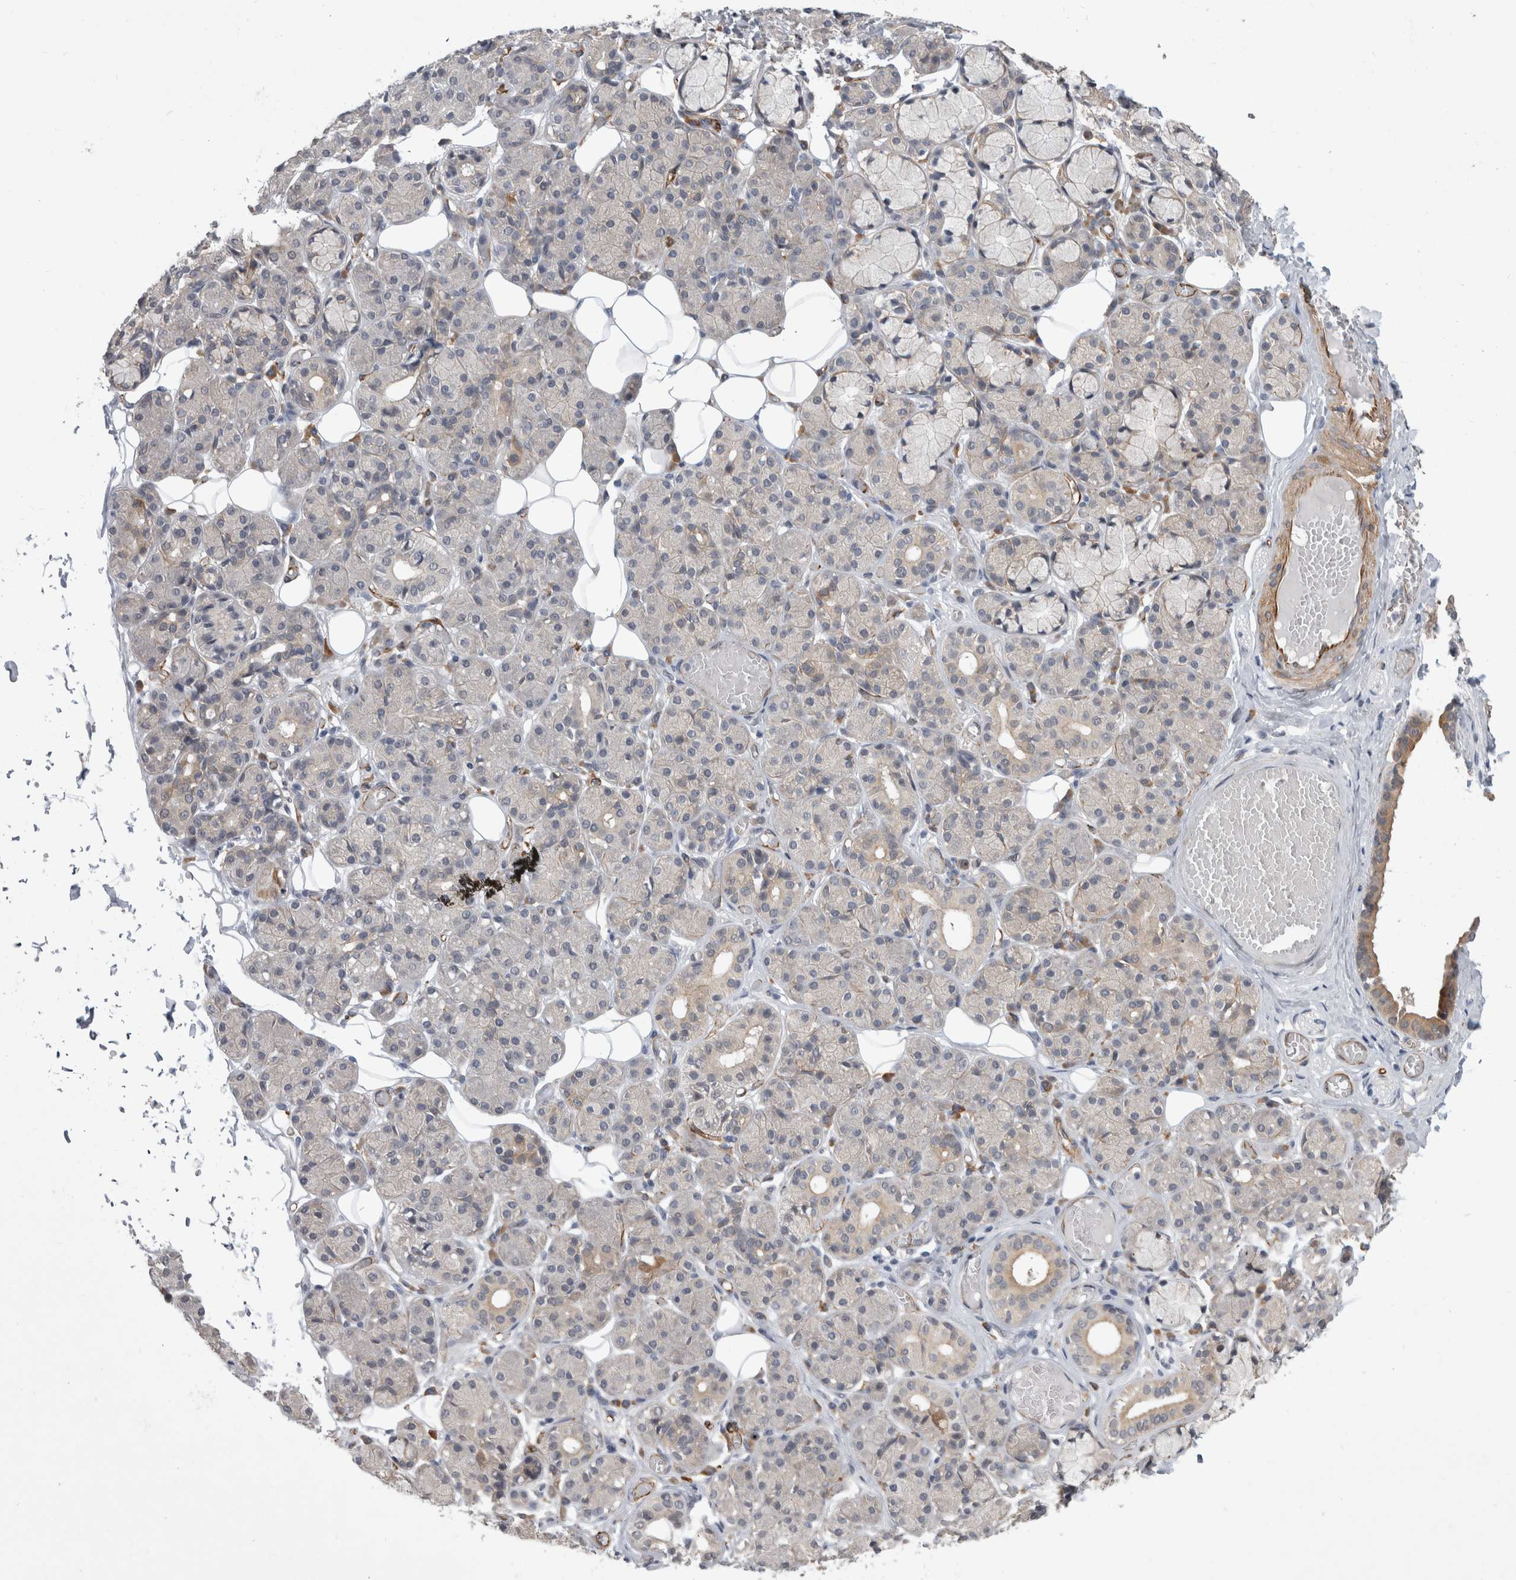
{"staining": {"intensity": "weak", "quantity": "<25%", "location": "cytoplasmic/membranous"}, "tissue": "salivary gland", "cell_type": "Glandular cells", "image_type": "normal", "snomed": [{"axis": "morphology", "description": "Normal tissue, NOS"}, {"axis": "topography", "description": "Salivary gland"}], "caption": "IHC micrograph of unremarkable salivary gland stained for a protein (brown), which exhibits no expression in glandular cells. (DAB IHC, high magnification).", "gene": "FAM83H", "patient": {"sex": "male", "age": 63}}